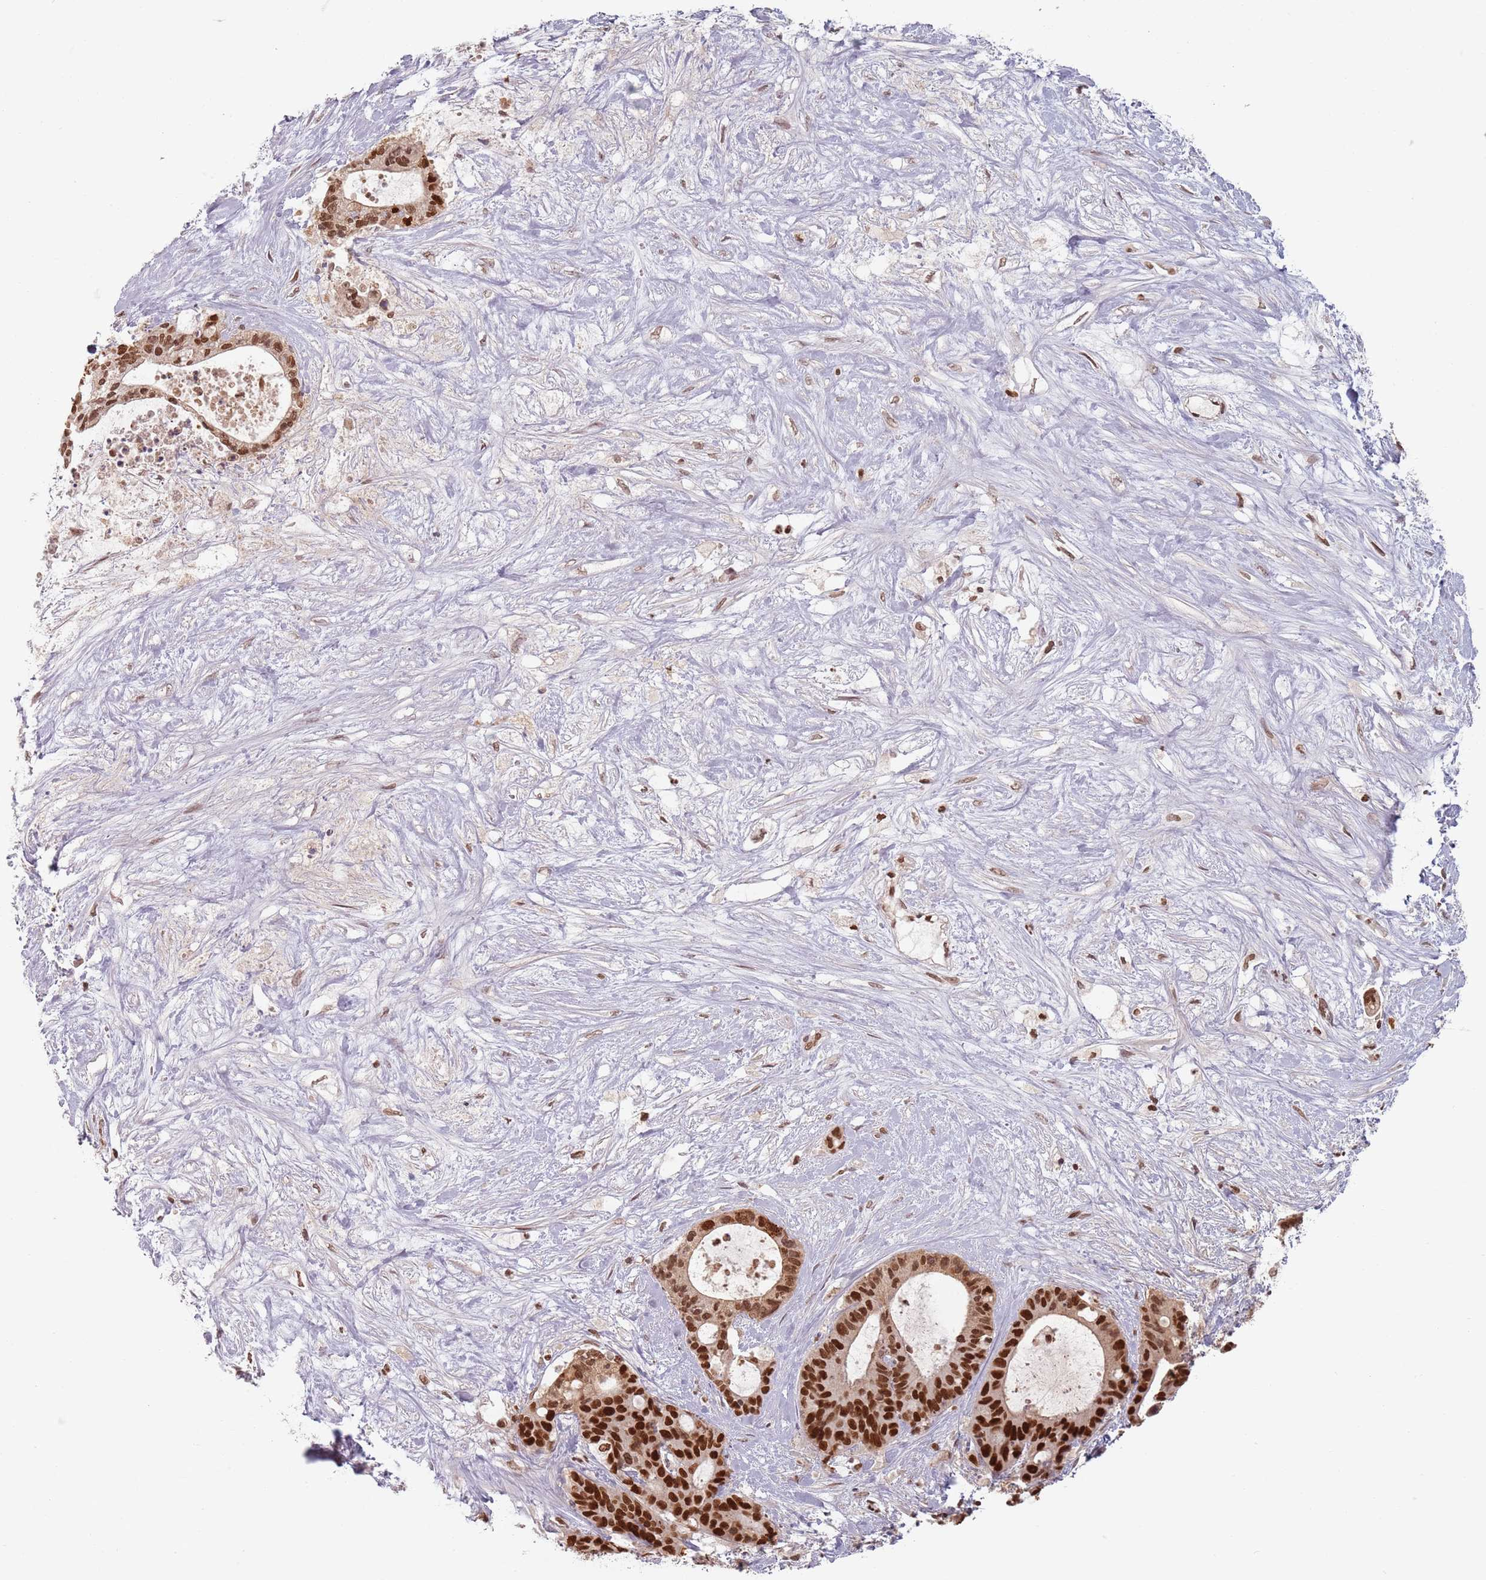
{"staining": {"intensity": "strong", "quantity": ">75%", "location": "nuclear"}, "tissue": "liver cancer", "cell_type": "Tumor cells", "image_type": "cancer", "snomed": [{"axis": "morphology", "description": "Normal tissue, NOS"}, {"axis": "morphology", "description": "Cholangiocarcinoma"}, {"axis": "topography", "description": "Liver"}, {"axis": "topography", "description": "Peripheral nerve tissue"}], "caption": "The immunohistochemical stain highlights strong nuclear positivity in tumor cells of cholangiocarcinoma (liver) tissue. (Brightfield microscopy of DAB IHC at high magnification).", "gene": "NUP50", "patient": {"sex": "female", "age": 73}}